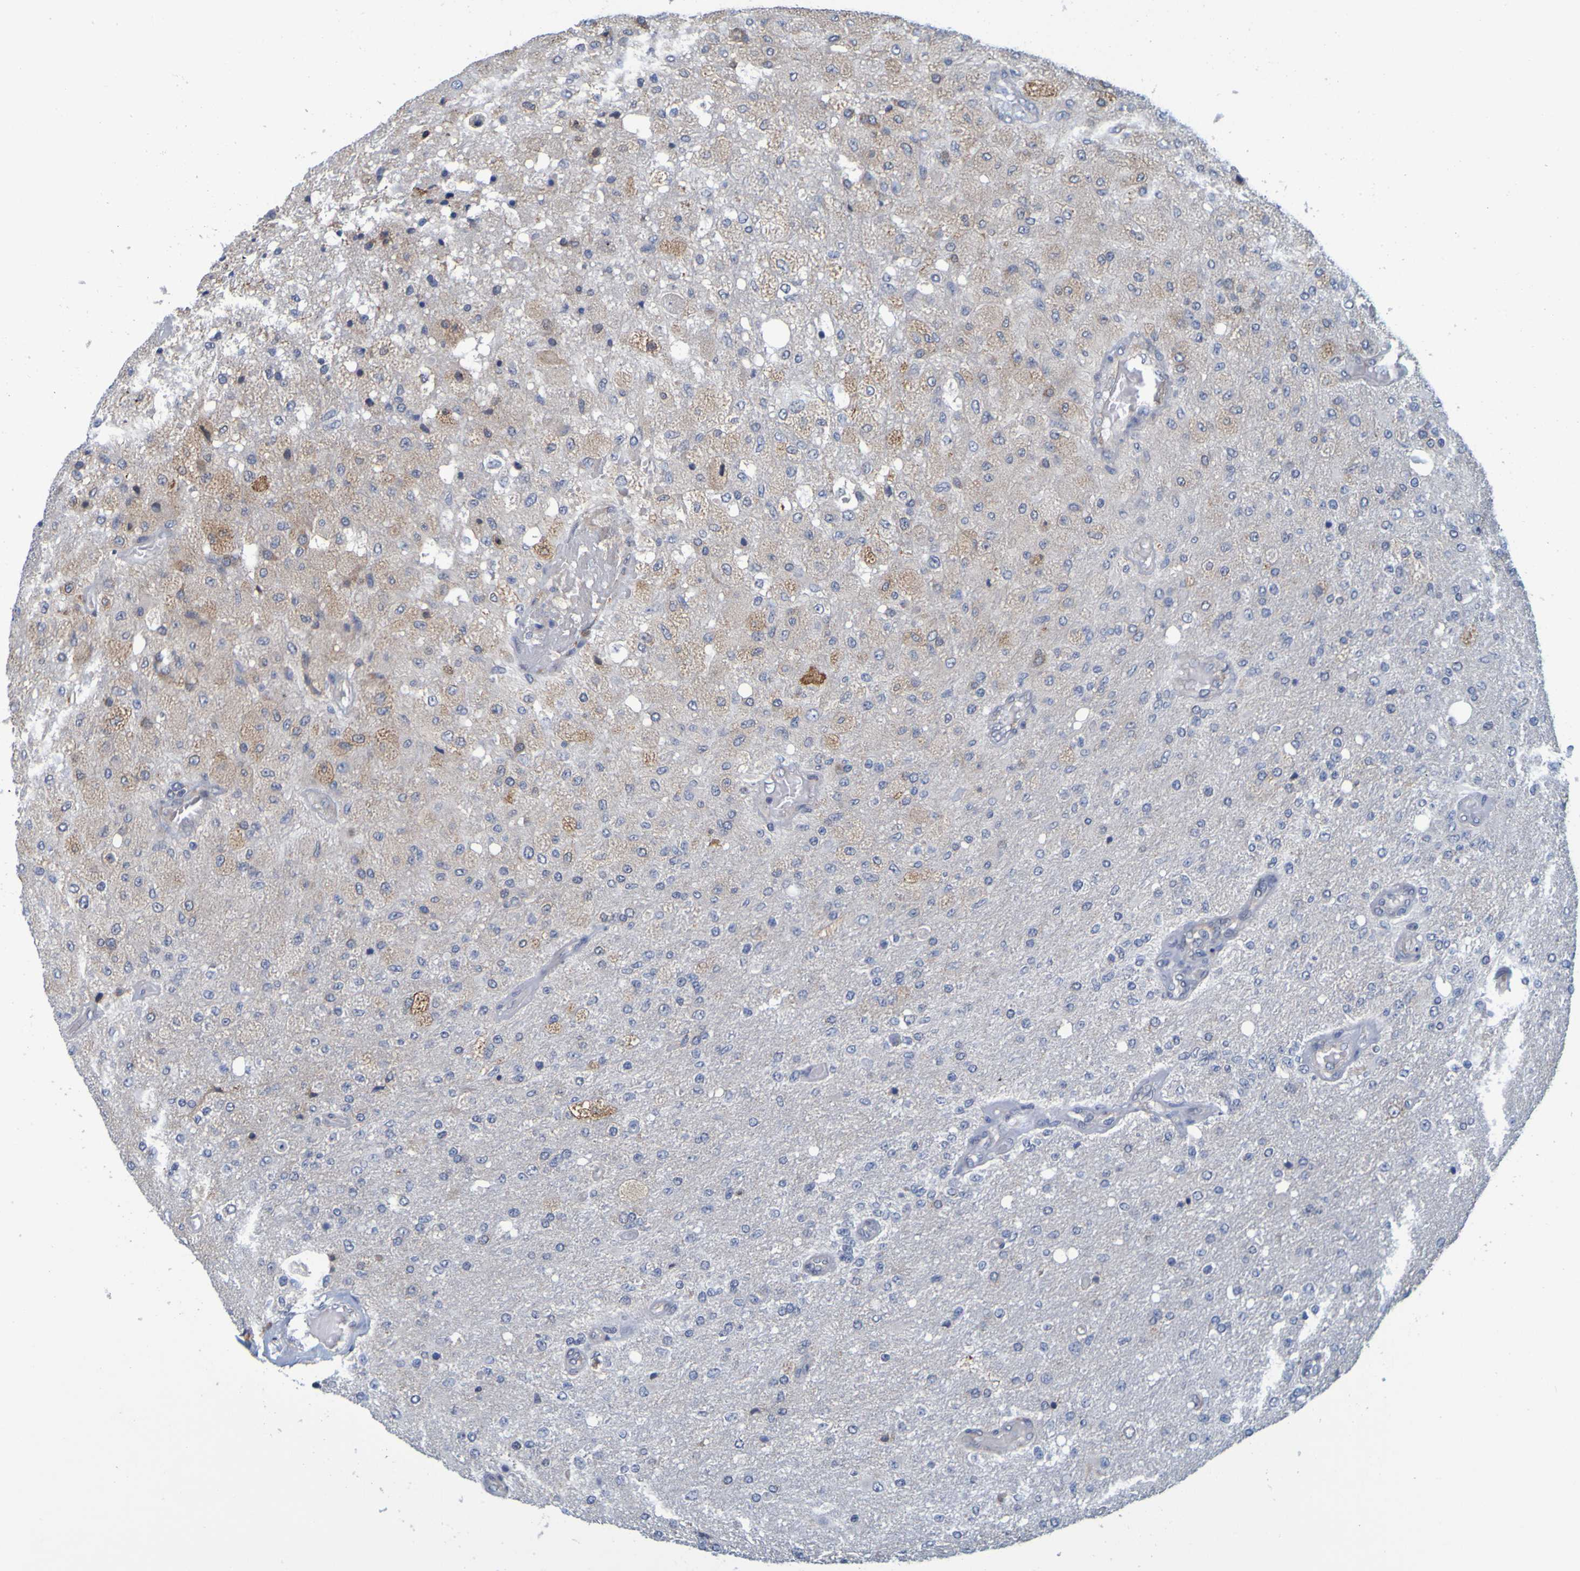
{"staining": {"intensity": "moderate", "quantity": "<25%", "location": "cytoplasmic/membranous"}, "tissue": "glioma", "cell_type": "Tumor cells", "image_type": "cancer", "snomed": [{"axis": "morphology", "description": "Normal tissue, NOS"}, {"axis": "morphology", "description": "Glioma, malignant, High grade"}, {"axis": "topography", "description": "Cerebral cortex"}], "caption": "This is a photomicrograph of IHC staining of glioma, which shows moderate positivity in the cytoplasmic/membranous of tumor cells.", "gene": "SIL1", "patient": {"sex": "male", "age": 77}}